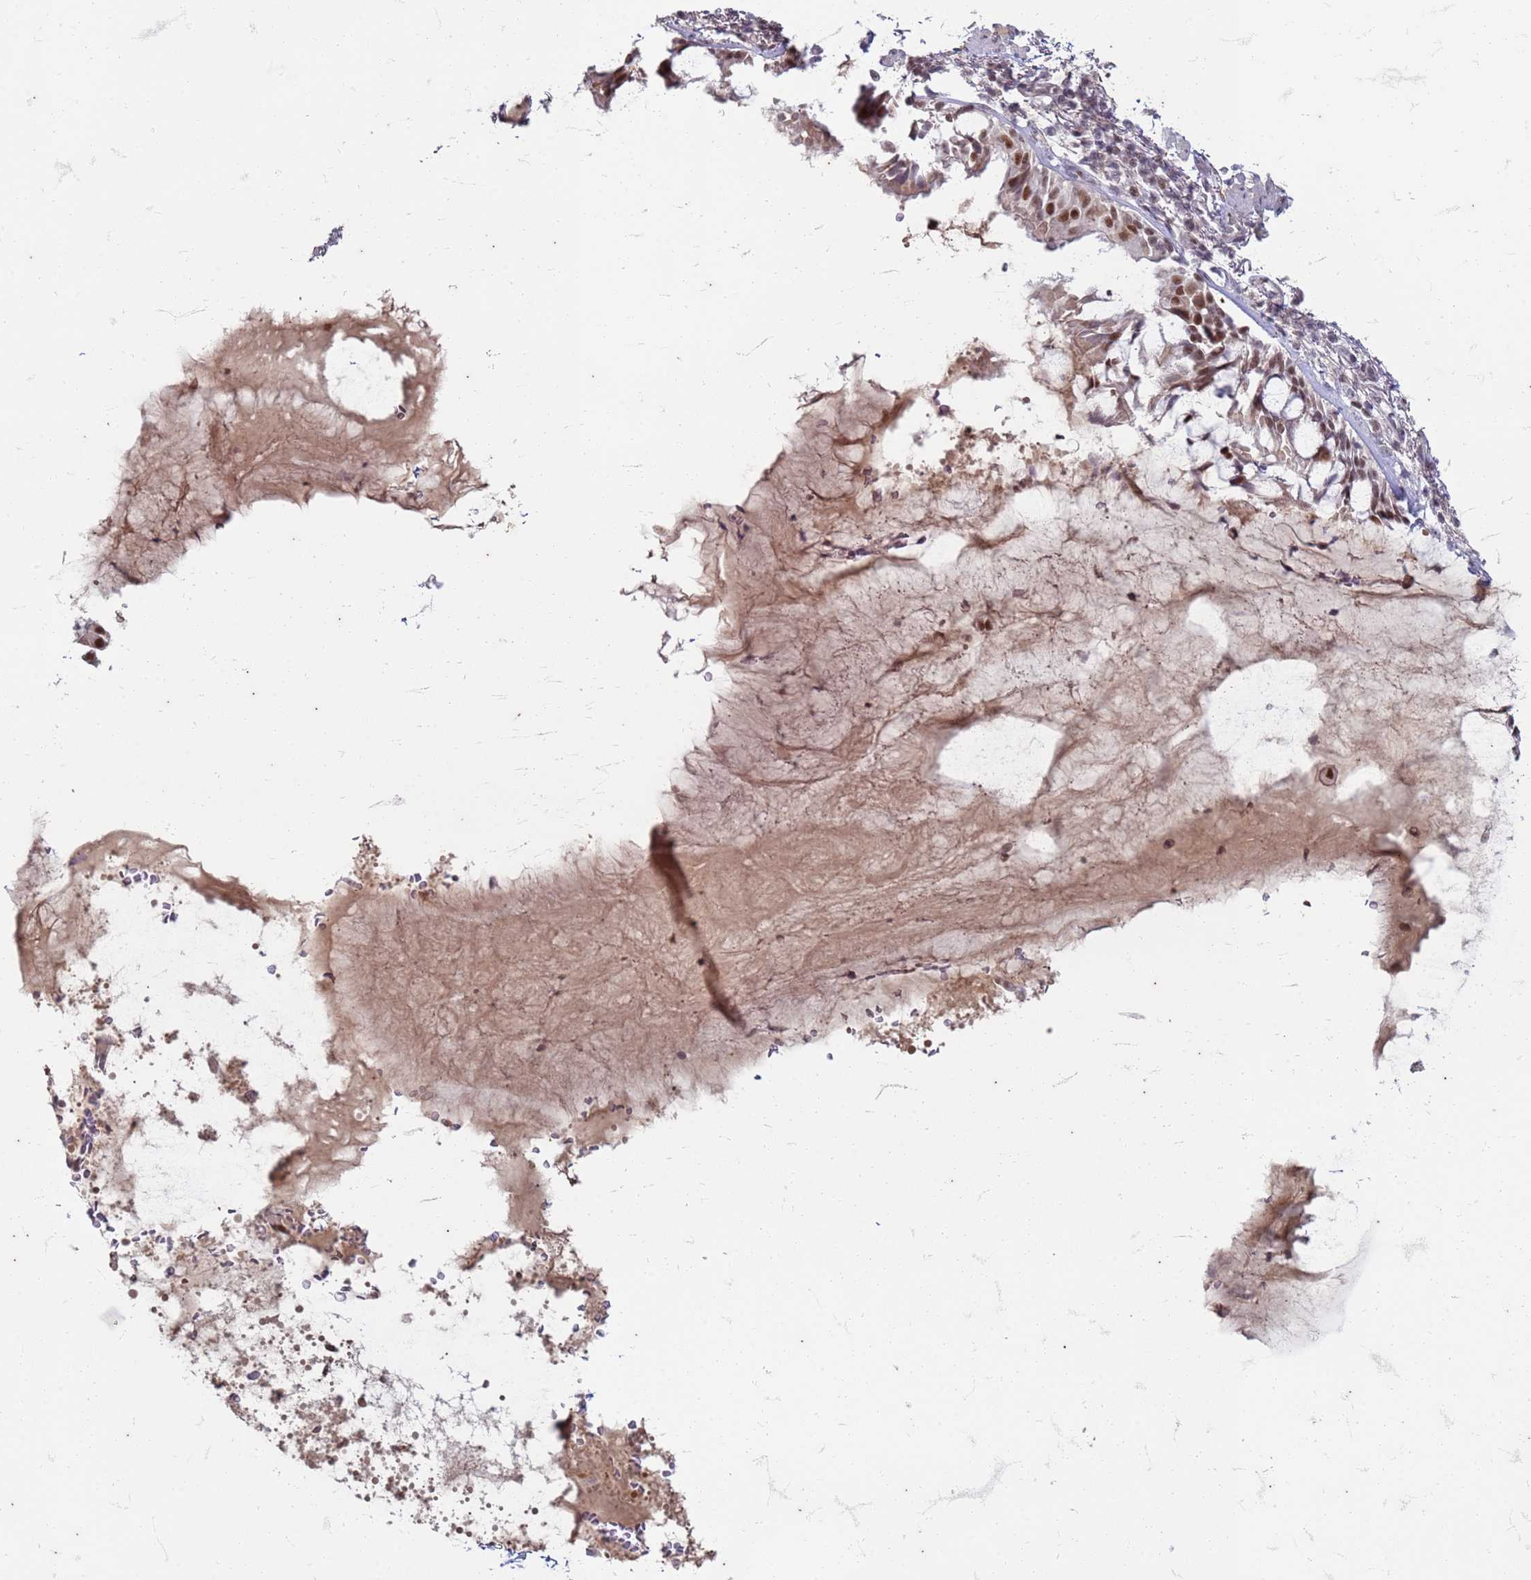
{"staining": {"intensity": "moderate", "quantity": ">75%", "location": "nuclear"}, "tissue": "bronchus", "cell_type": "Respiratory epithelial cells", "image_type": "normal", "snomed": [{"axis": "morphology", "description": "Normal tissue, NOS"}, {"axis": "topography", "description": "Bronchus"}], "caption": "Approximately >75% of respiratory epithelial cells in benign human bronchus reveal moderate nuclear protein expression as visualized by brown immunohistochemical staining.", "gene": "TRMT6", "patient": {"sex": "male", "age": 70}}